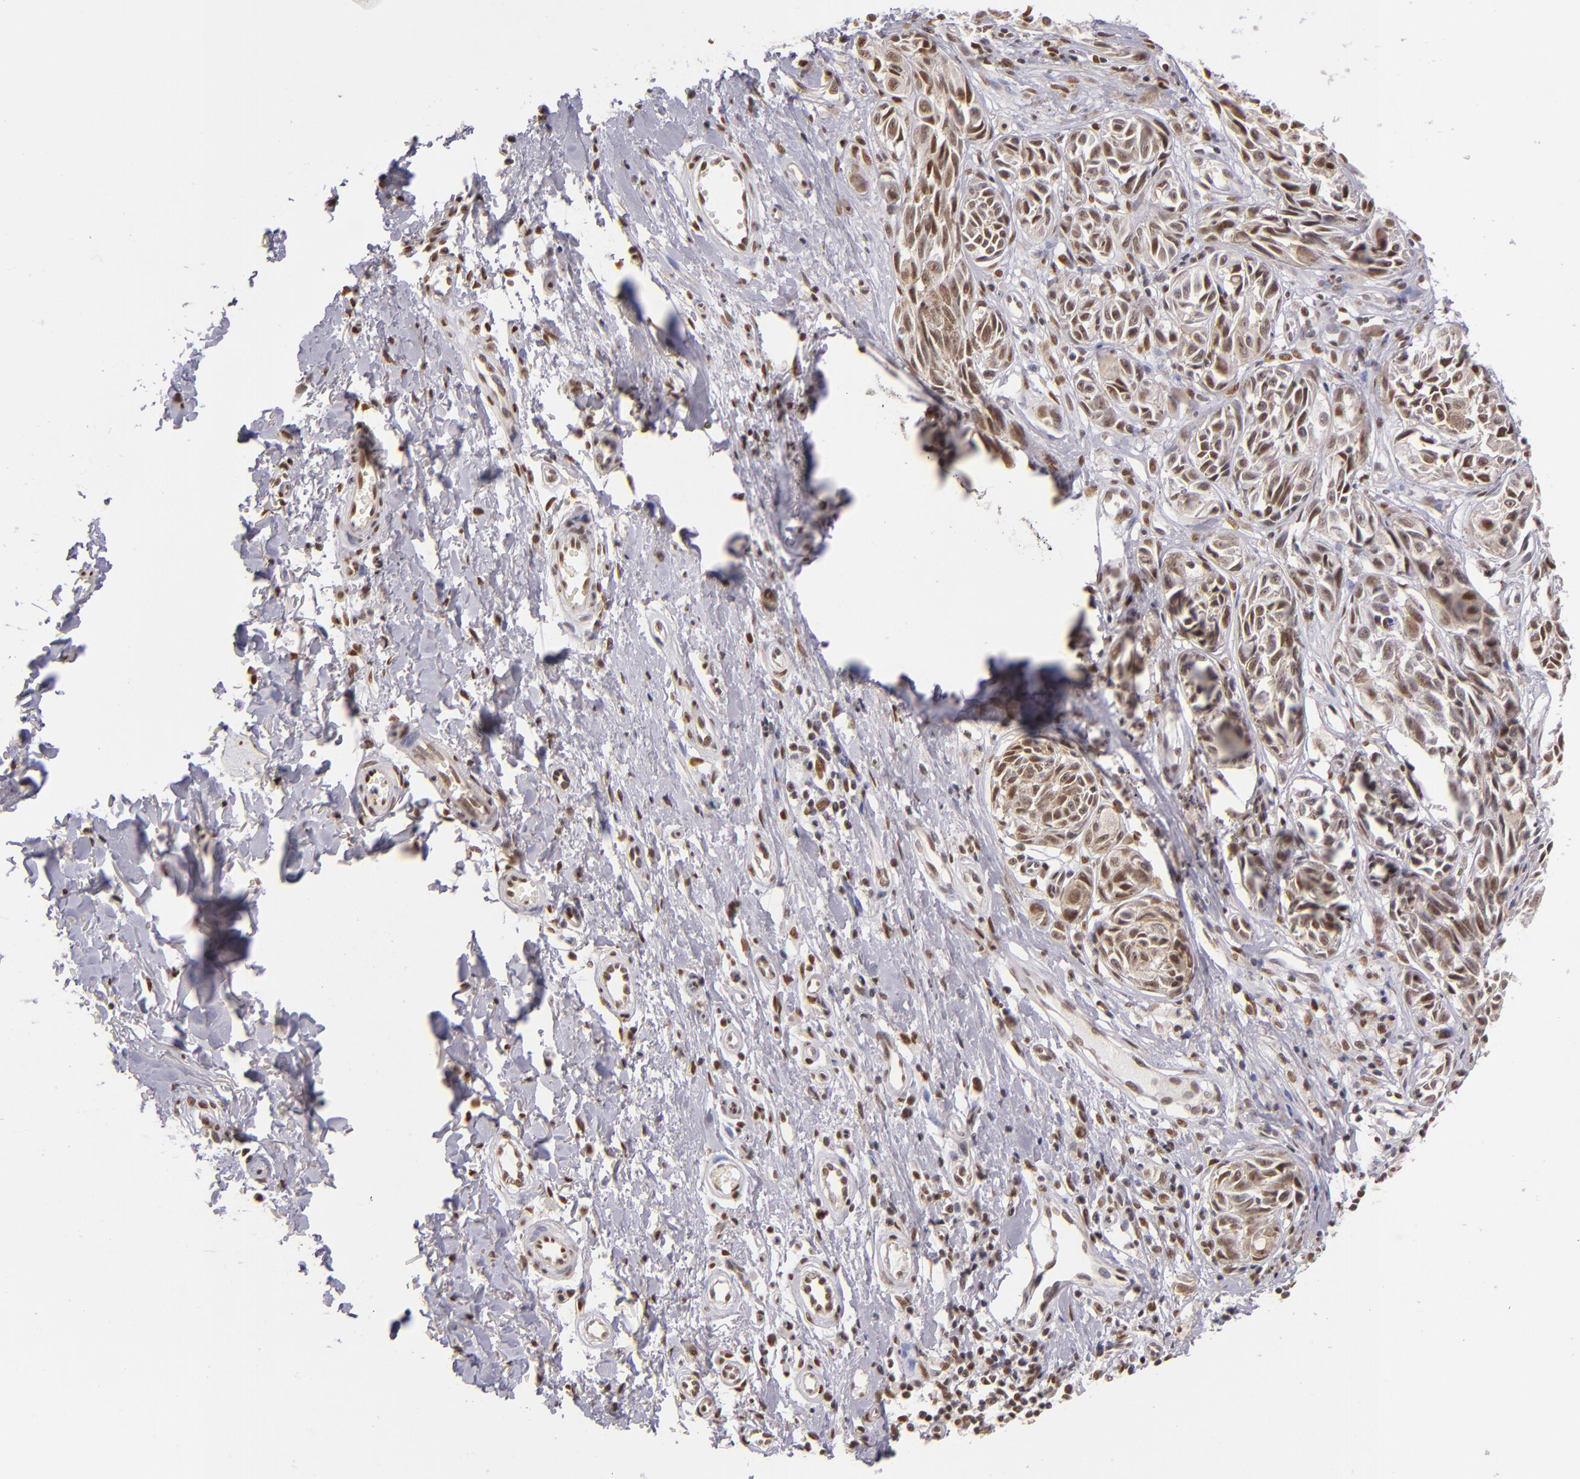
{"staining": {"intensity": "moderate", "quantity": ">75%", "location": "nuclear"}, "tissue": "melanoma", "cell_type": "Tumor cells", "image_type": "cancer", "snomed": [{"axis": "morphology", "description": "Malignant melanoma, NOS"}, {"axis": "topography", "description": "Skin"}], "caption": "This photomicrograph demonstrates IHC staining of human melanoma, with medium moderate nuclear staining in approximately >75% of tumor cells.", "gene": "NCOR2", "patient": {"sex": "male", "age": 67}}